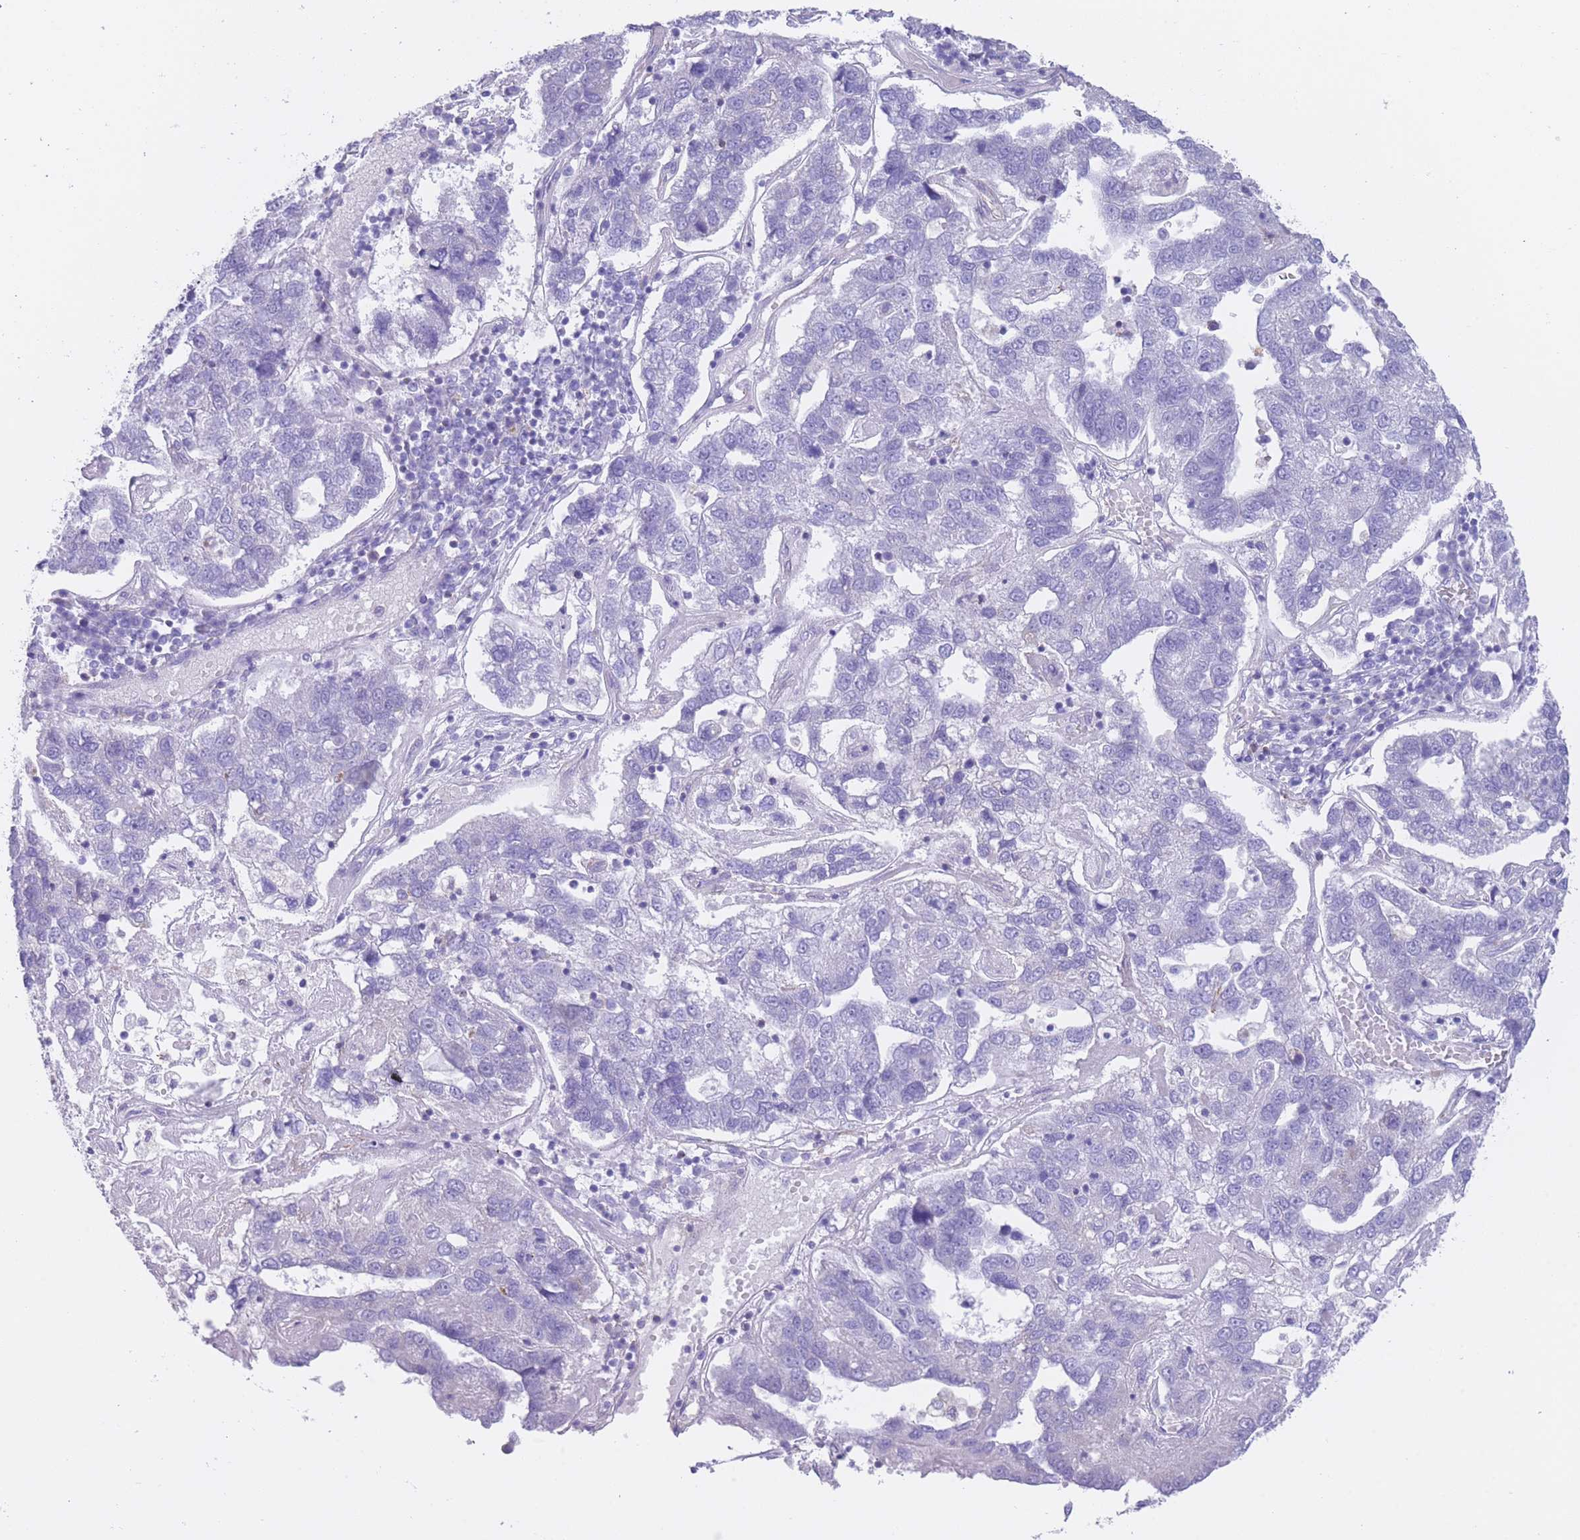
{"staining": {"intensity": "negative", "quantity": "none", "location": "none"}, "tissue": "pancreatic cancer", "cell_type": "Tumor cells", "image_type": "cancer", "snomed": [{"axis": "morphology", "description": "Adenocarcinoma, NOS"}, {"axis": "topography", "description": "Pancreas"}], "caption": "A high-resolution micrograph shows IHC staining of pancreatic cancer, which exhibits no significant positivity in tumor cells. Brightfield microscopy of immunohistochemistry stained with DAB (brown) and hematoxylin (blue), captured at high magnification.", "gene": "LDB3", "patient": {"sex": "female", "age": 61}}